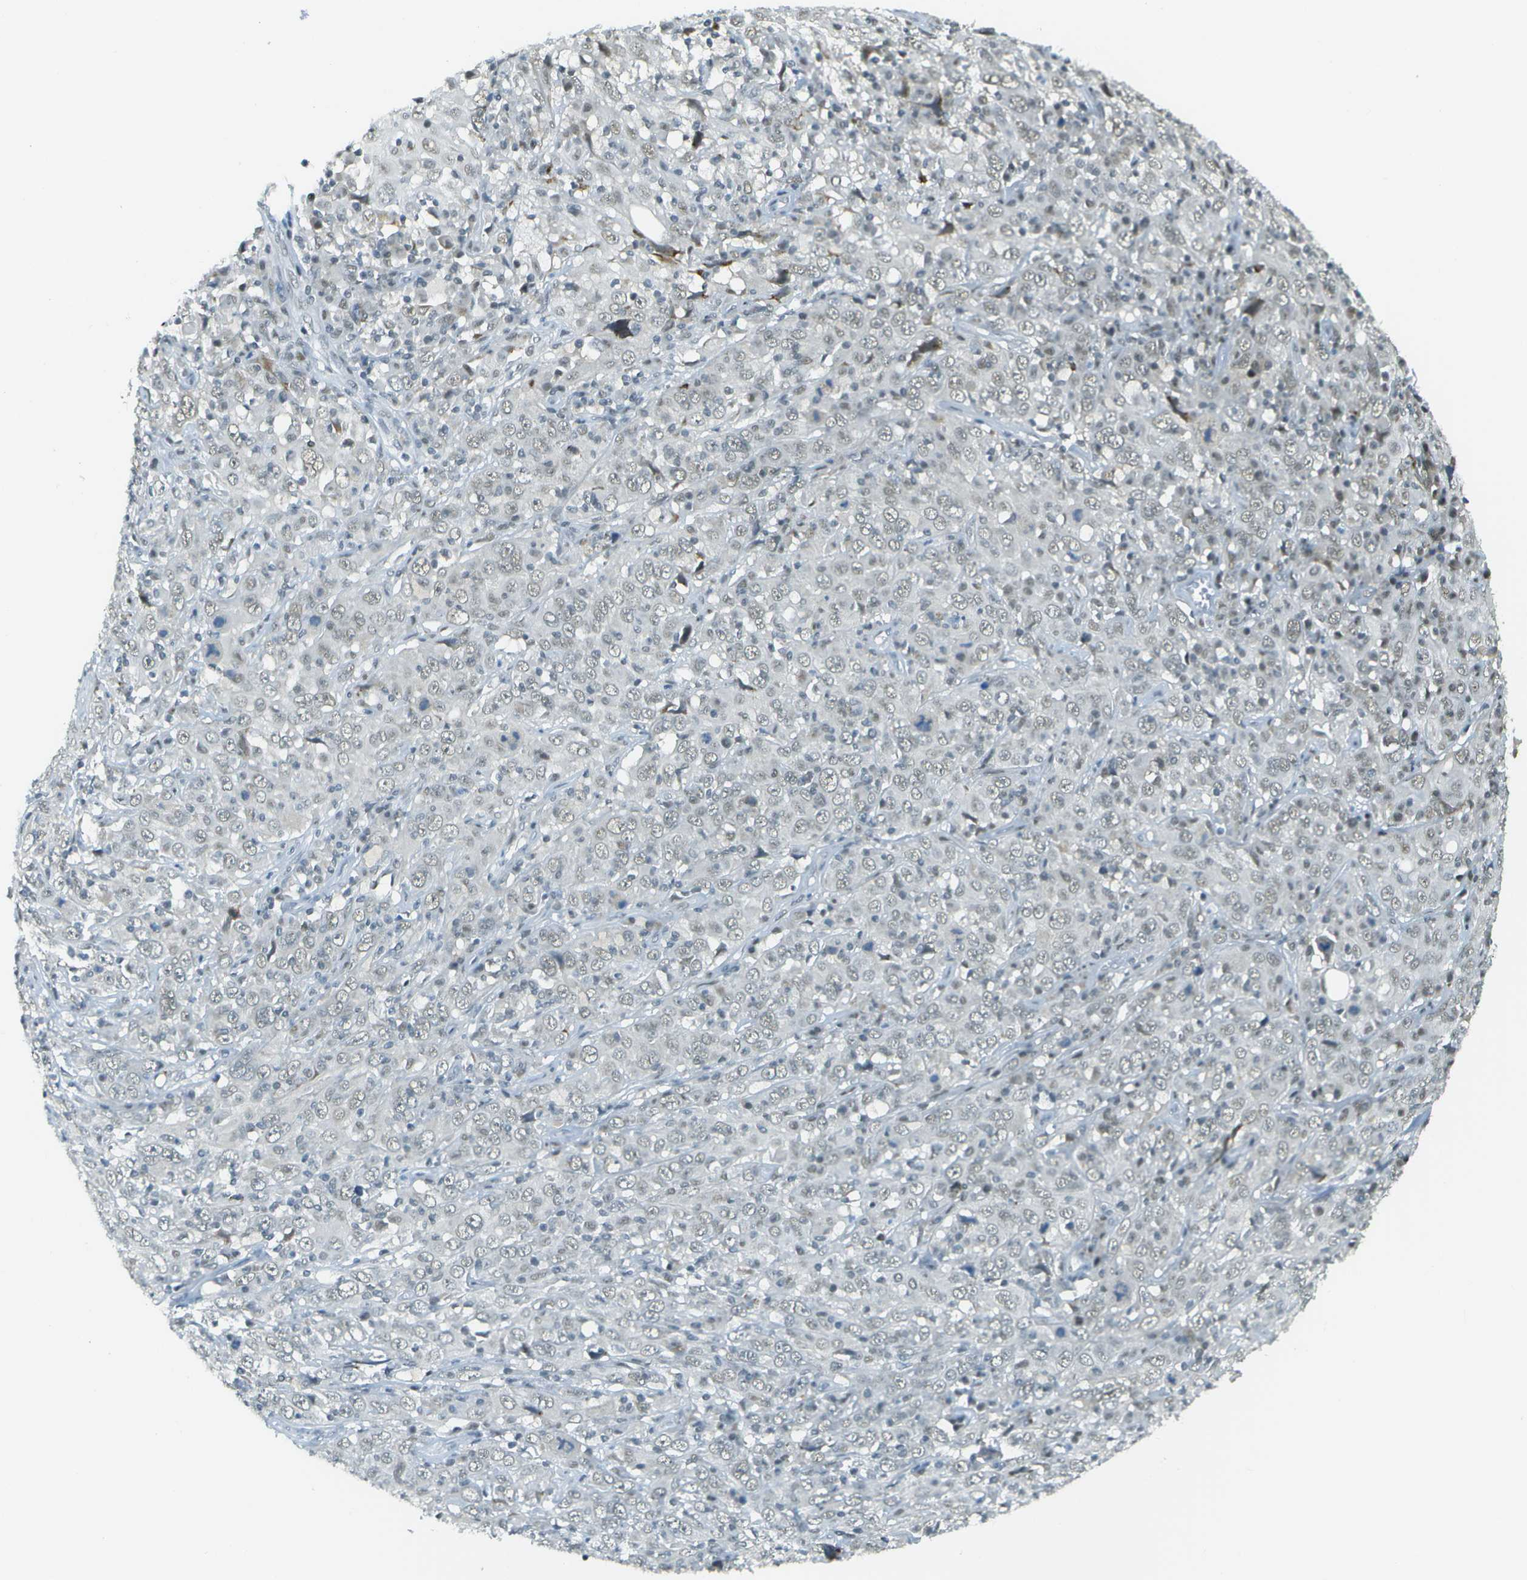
{"staining": {"intensity": "negative", "quantity": "none", "location": "none"}, "tissue": "cervical cancer", "cell_type": "Tumor cells", "image_type": "cancer", "snomed": [{"axis": "morphology", "description": "Squamous cell carcinoma, NOS"}, {"axis": "topography", "description": "Cervix"}], "caption": "Tumor cells are negative for brown protein staining in cervical squamous cell carcinoma.", "gene": "NEK11", "patient": {"sex": "female", "age": 46}}